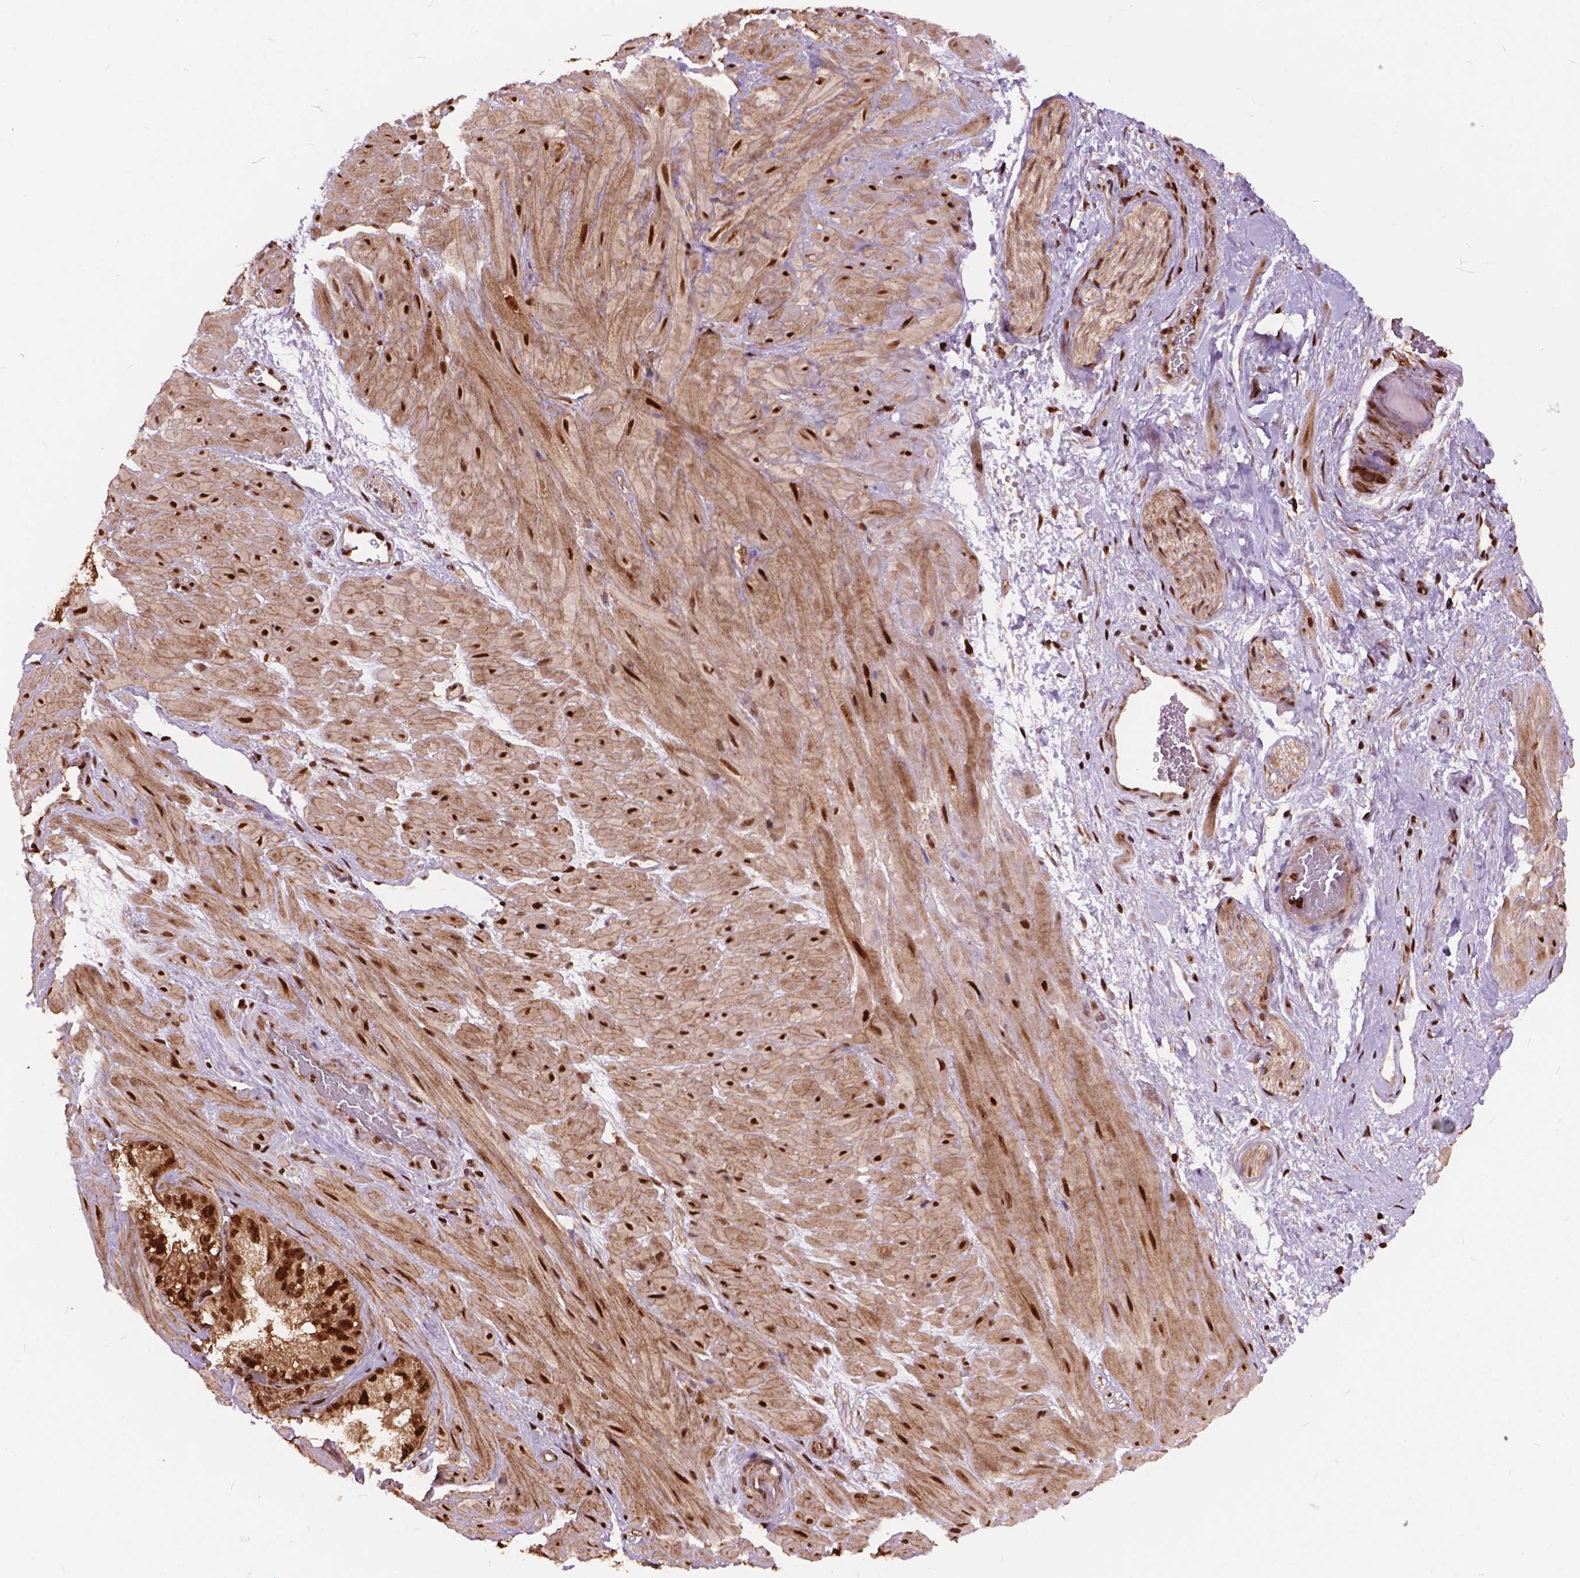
{"staining": {"intensity": "strong", "quantity": ">75%", "location": "nuclear"}, "tissue": "seminal vesicle", "cell_type": "Glandular cells", "image_type": "normal", "snomed": [{"axis": "morphology", "description": "Normal tissue, NOS"}, {"axis": "topography", "description": "Seminal veicle"}], "caption": "IHC image of unremarkable human seminal vesicle stained for a protein (brown), which exhibits high levels of strong nuclear expression in approximately >75% of glandular cells.", "gene": "ANP32A", "patient": {"sex": "male", "age": 60}}